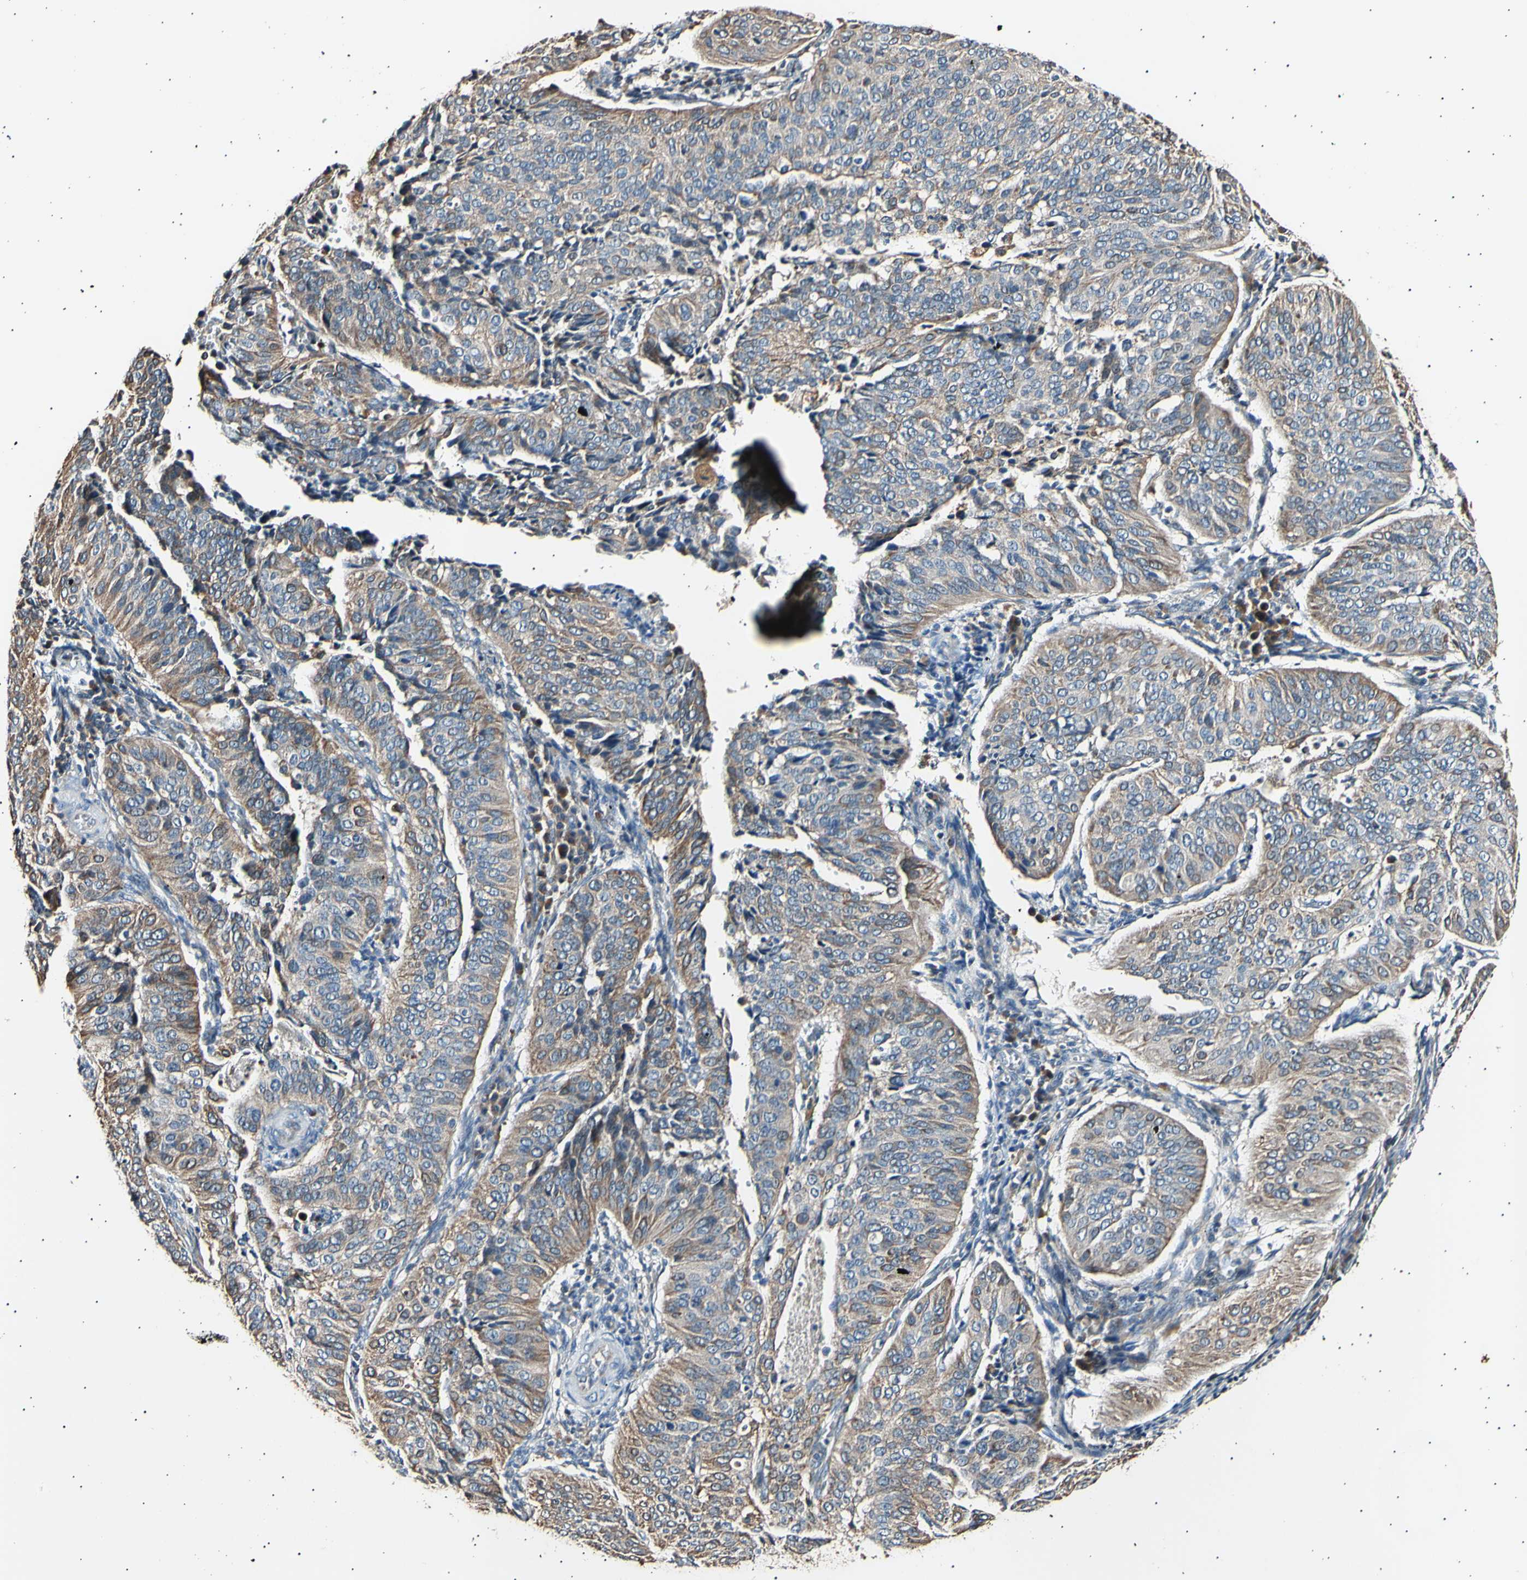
{"staining": {"intensity": "moderate", "quantity": ">75%", "location": "cytoplasmic/membranous"}, "tissue": "cervical cancer", "cell_type": "Tumor cells", "image_type": "cancer", "snomed": [{"axis": "morphology", "description": "Normal tissue, NOS"}, {"axis": "morphology", "description": "Squamous cell carcinoma, NOS"}, {"axis": "topography", "description": "Cervix"}], "caption": "Protein expression analysis of human cervical cancer (squamous cell carcinoma) reveals moderate cytoplasmic/membranous positivity in approximately >75% of tumor cells. (brown staining indicates protein expression, while blue staining denotes nuclei).", "gene": "ITGA6", "patient": {"sex": "female", "age": 39}}